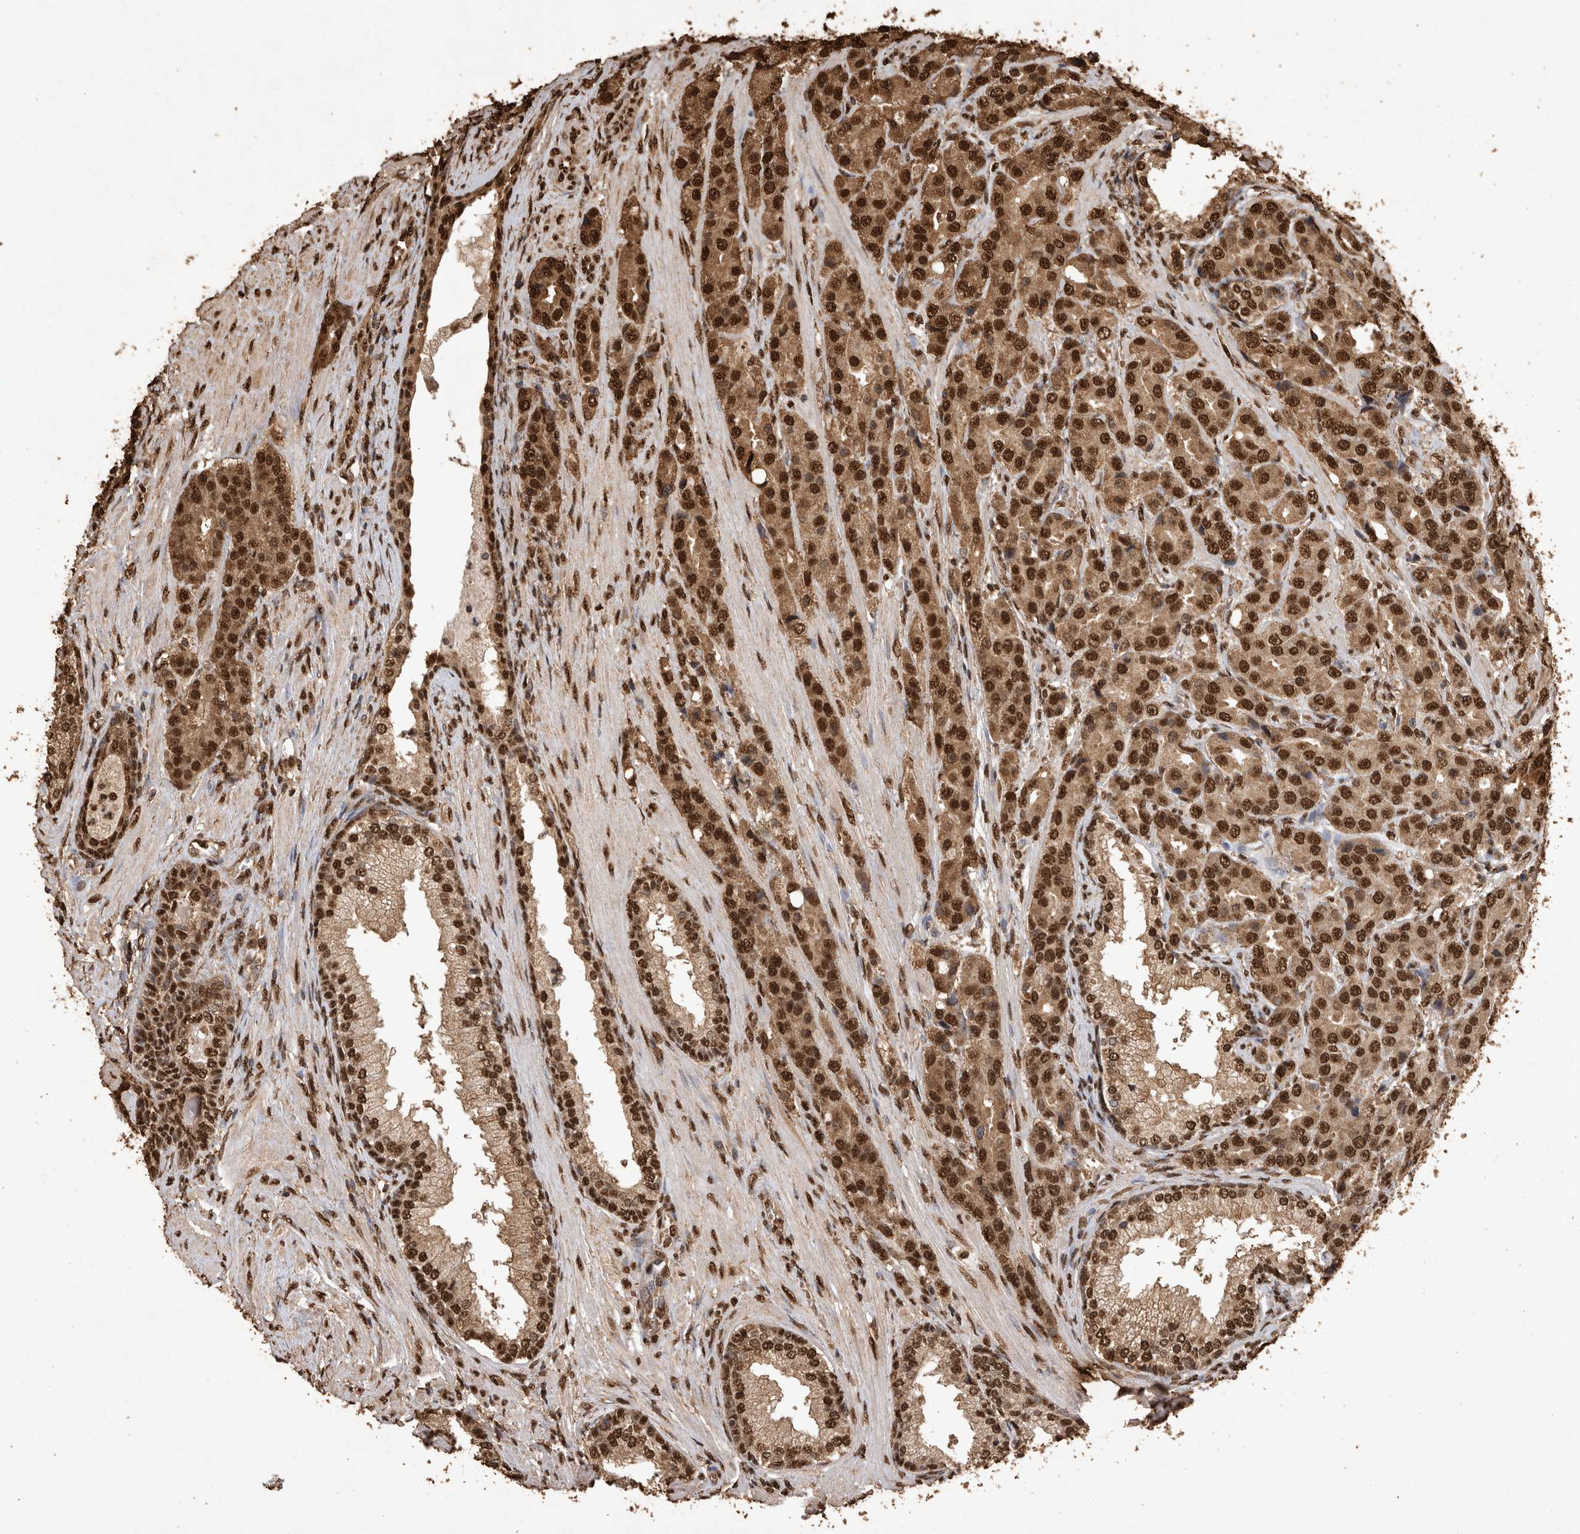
{"staining": {"intensity": "strong", "quantity": ">75%", "location": "cytoplasmic/membranous,nuclear"}, "tissue": "prostate cancer", "cell_type": "Tumor cells", "image_type": "cancer", "snomed": [{"axis": "morphology", "description": "Adenocarcinoma, High grade"}, {"axis": "topography", "description": "Prostate"}], "caption": "About >75% of tumor cells in prostate cancer exhibit strong cytoplasmic/membranous and nuclear protein positivity as visualized by brown immunohistochemical staining.", "gene": "OAS2", "patient": {"sex": "male", "age": 60}}